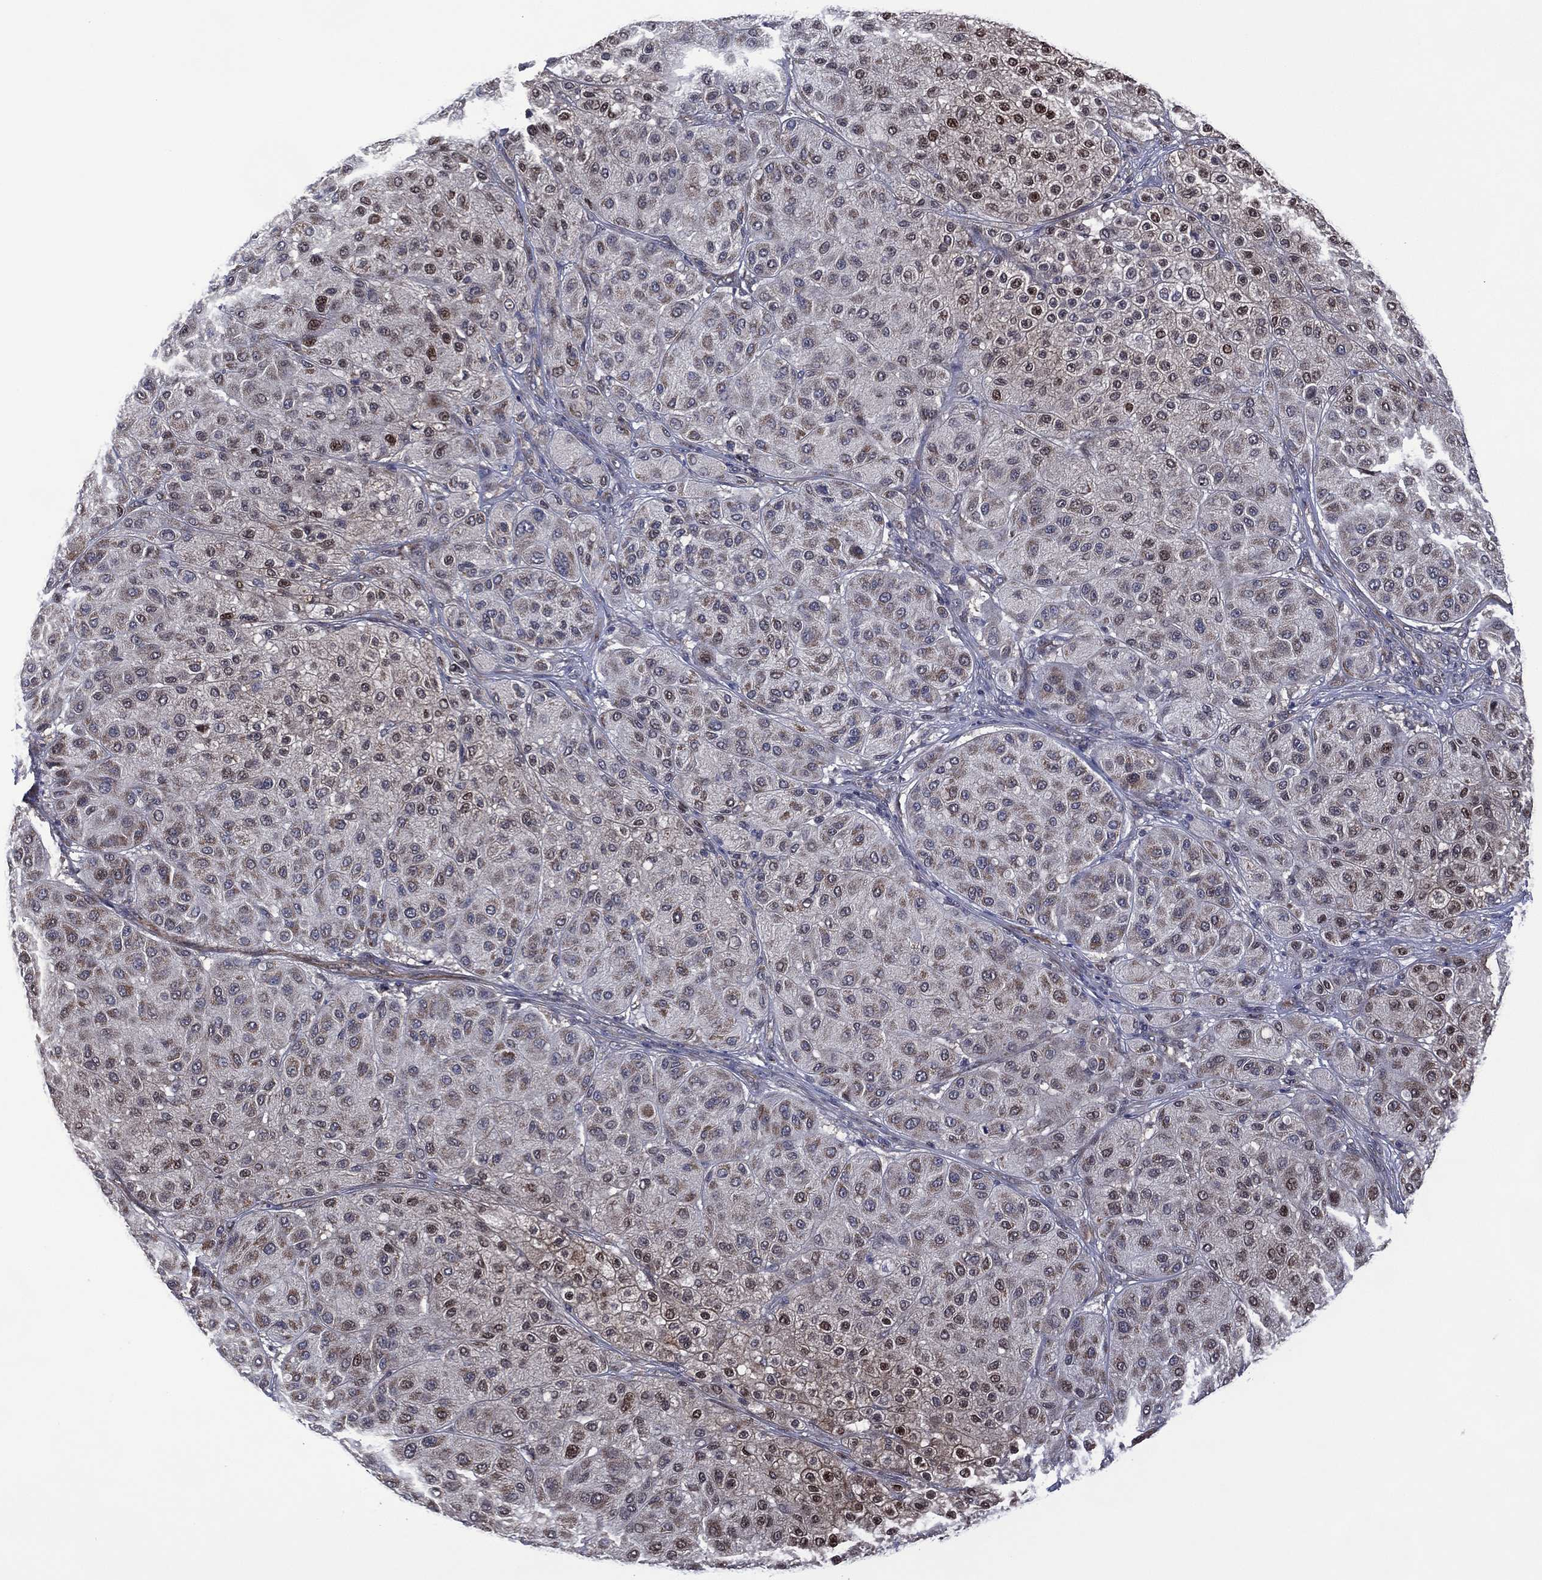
{"staining": {"intensity": "negative", "quantity": "none", "location": "none"}, "tissue": "melanoma", "cell_type": "Tumor cells", "image_type": "cancer", "snomed": [{"axis": "morphology", "description": "Malignant melanoma, Metastatic site"}, {"axis": "topography", "description": "Smooth muscle"}], "caption": "Tumor cells show no significant protein expression in melanoma.", "gene": "HTD2", "patient": {"sex": "male", "age": 41}}